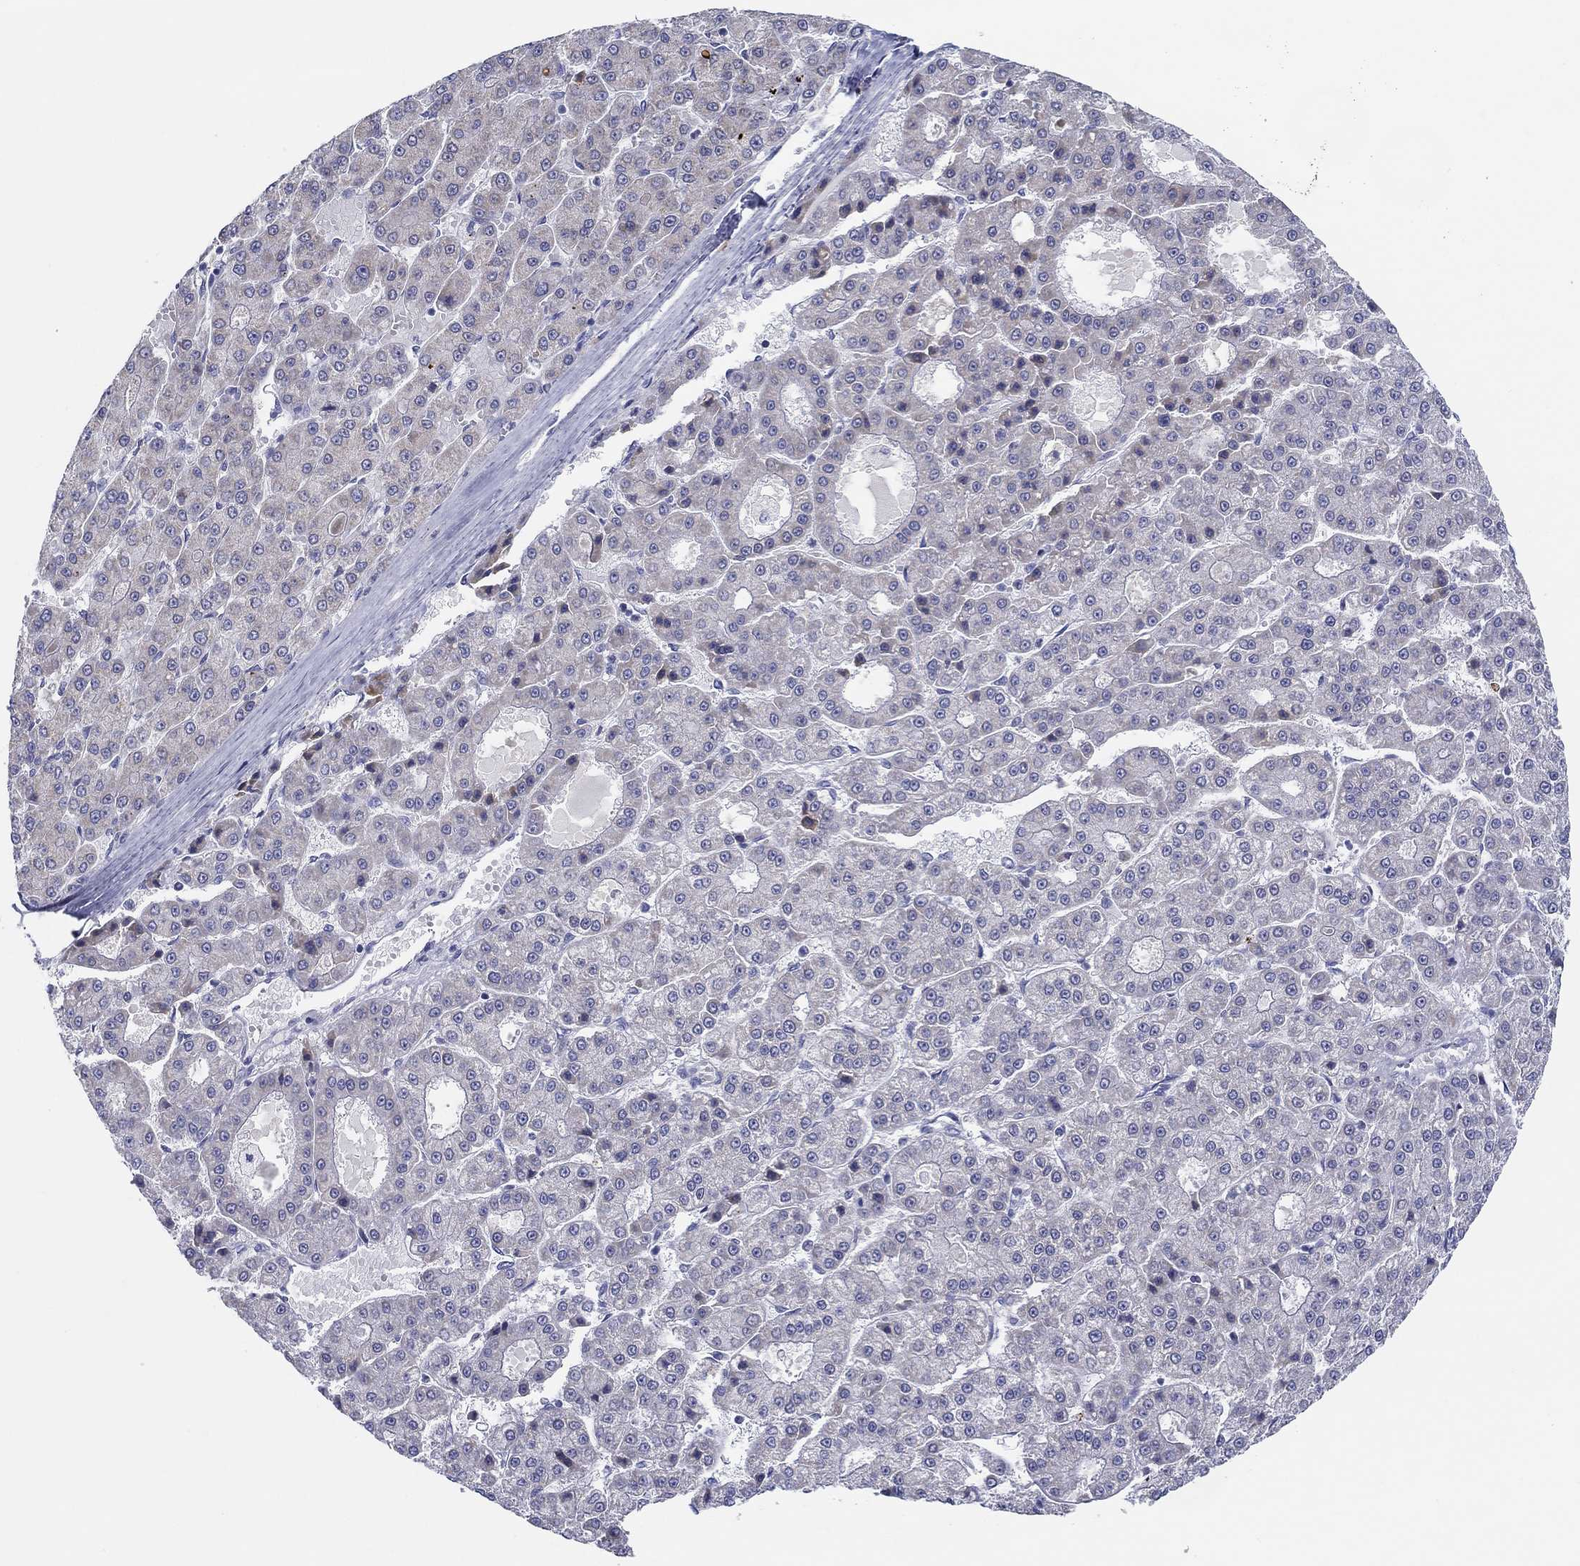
{"staining": {"intensity": "negative", "quantity": "none", "location": "none"}, "tissue": "liver cancer", "cell_type": "Tumor cells", "image_type": "cancer", "snomed": [{"axis": "morphology", "description": "Carcinoma, Hepatocellular, NOS"}, {"axis": "topography", "description": "Liver"}], "caption": "DAB (3,3'-diaminobenzidine) immunohistochemical staining of liver cancer reveals no significant staining in tumor cells. (DAB immunohistochemistry (IHC) visualized using brightfield microscopy, high magnification).", "gene": "HAPLN4", "patient": {"sex": "male", "age": 70}}